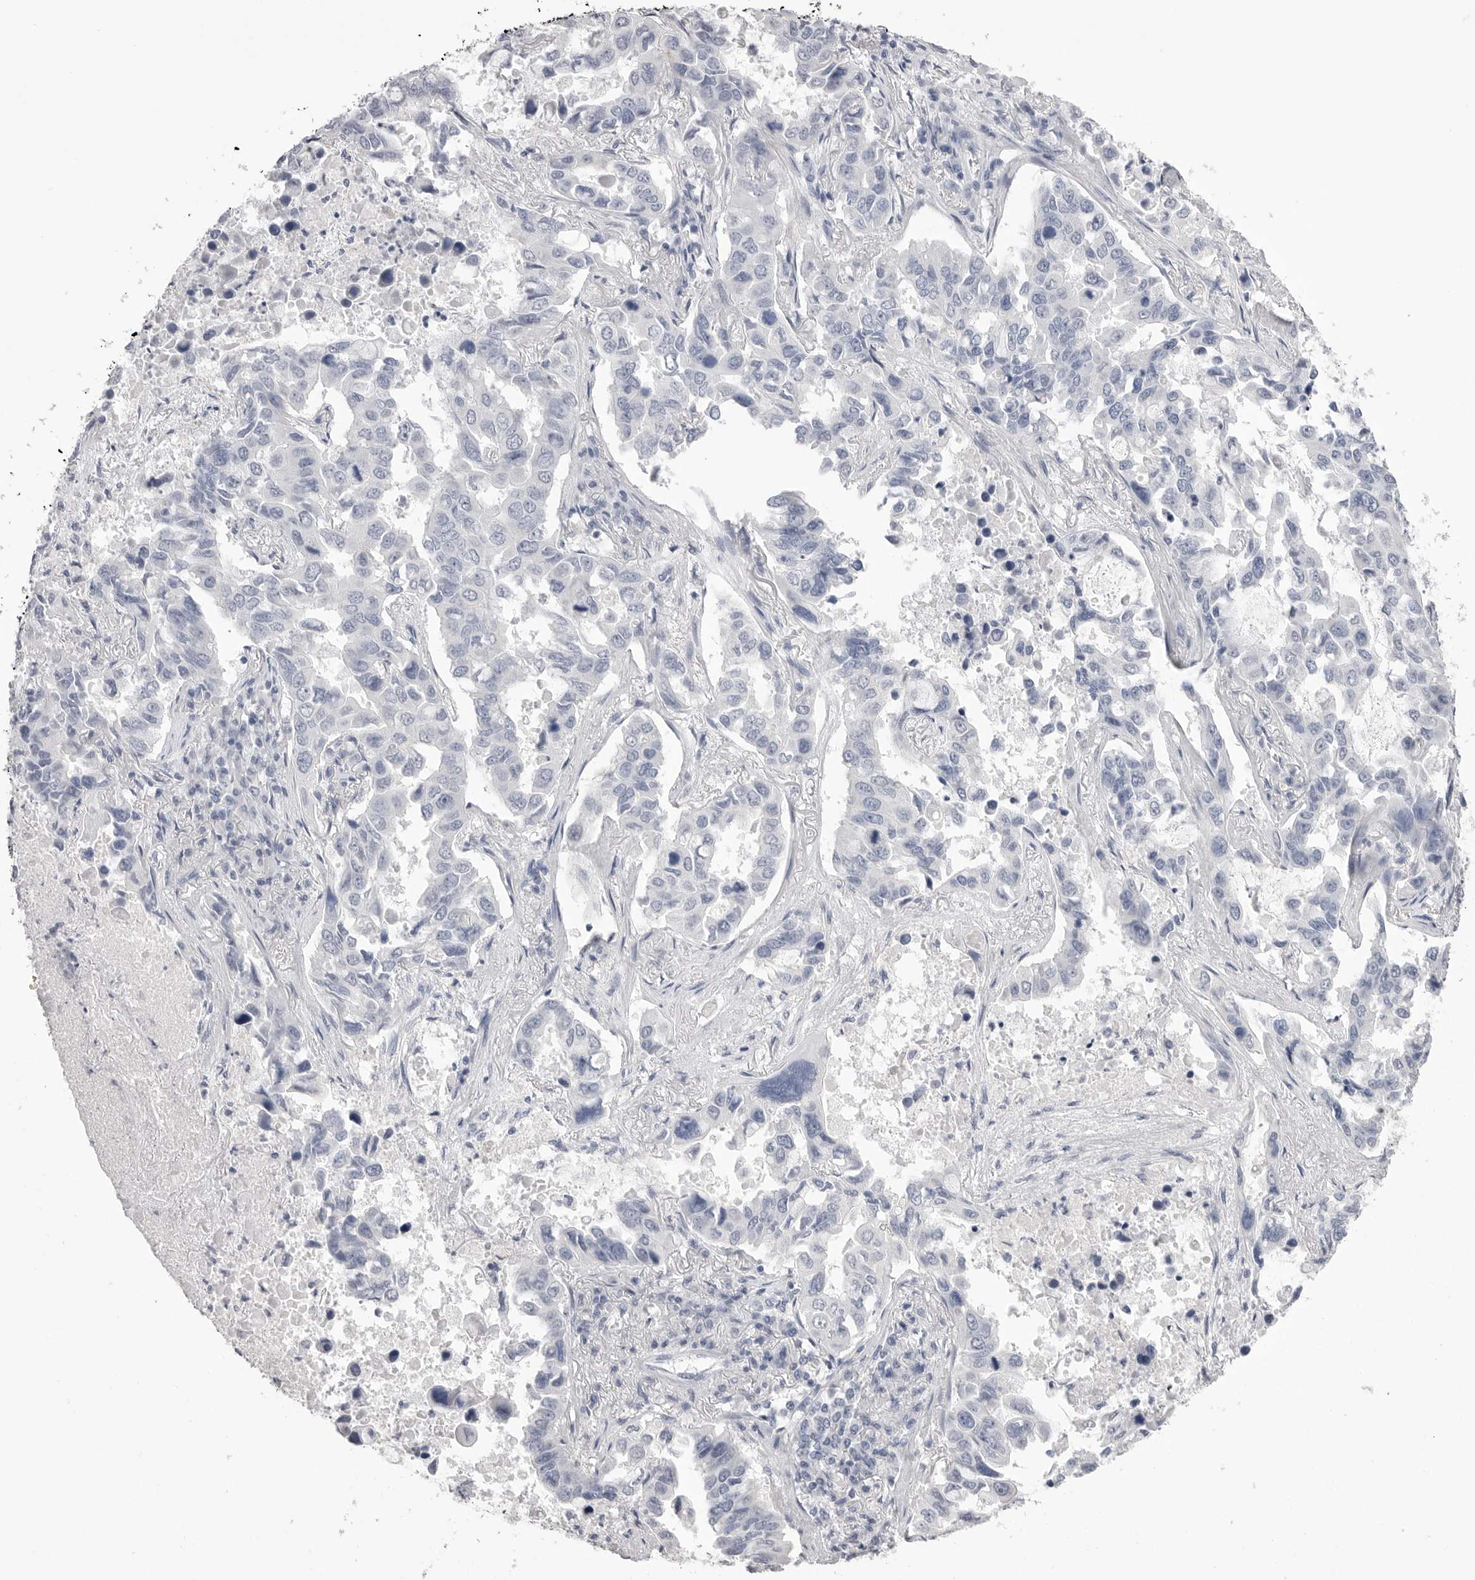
{"staining": {"intensity": "negative", "quantity": "none", "location": "none"}, "tissue": "lung cancer", "cell_type": "Tumor cells", "image_type": "cancer", "snomed": [{"axis": "morphology", "description": "Adenocarcinoma, NOS"}, {"axis": "topography", "description": "Lung"}], "caption": "Immunohistochemistry (IHC) micrograph of neoplastic tissue: lung cancer (adenocarcinoma) stained with DAB (3,3'-diaminobenzidine) shows no significant protein staining in tumor cells.", "gene": "CPB1", "patient": {"sex": "male", "age": 64}}